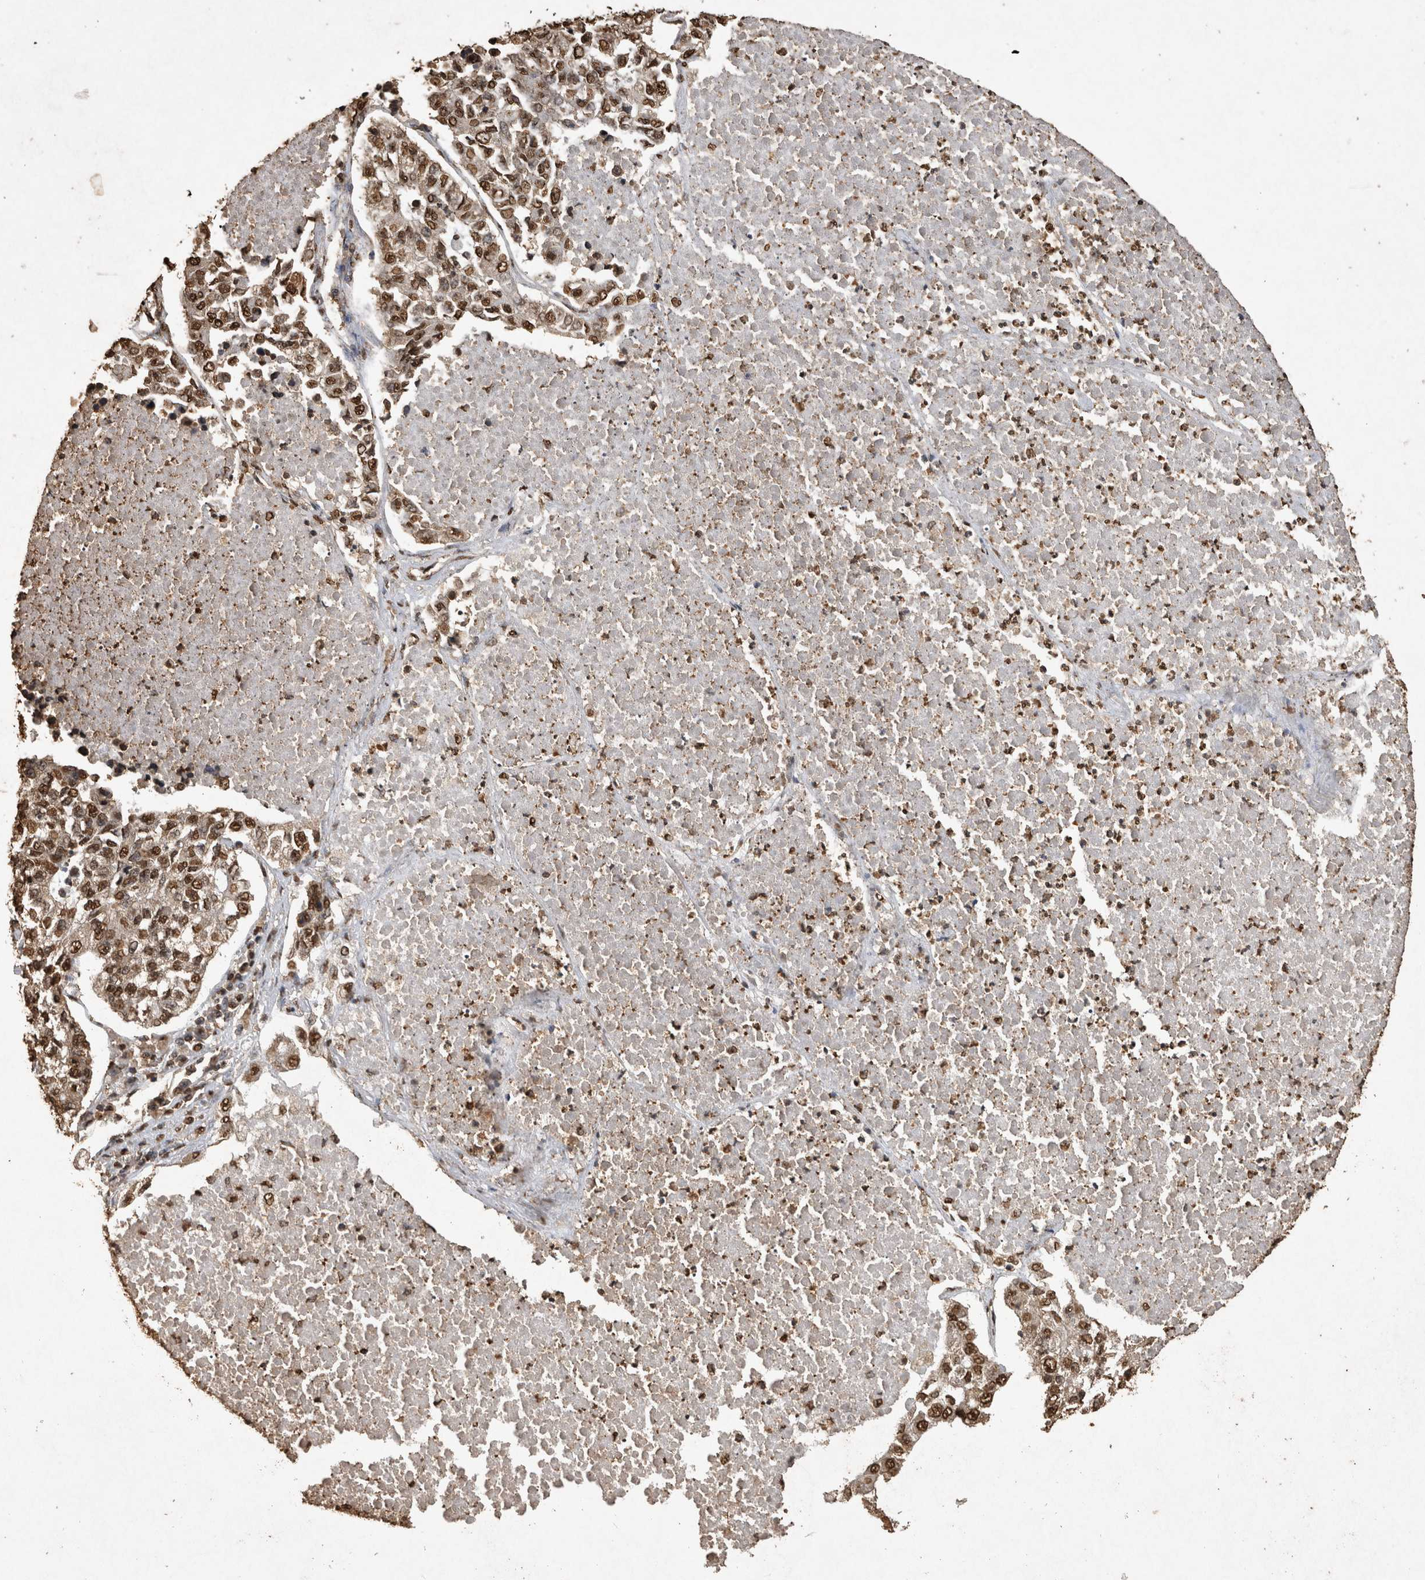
{"staining": {"intensity": "moderate", "quantity": ">75%", "location": "nuclear"}, "tissue": "lung cancer", "cell_type": "Tumor cells", "image_type": "cancer", "snomed": [{"axis": "morphology", "description": "Adenocarcinoma, NOS"}, {"axis": "topography", "description": "Lung"}], "caption": "Immunohistochemical staining of human lung adenocarcinoma demonstrates moderate nuclear protein staining in about >75% of tumor cells. Using DAB (3,3'-diaminobenzidine) (brown) and hematoxylin (blue) stains, captured at high magnification using brightfield microscopy.", "gene": "OAS2", "patient": {"sex": "male", "age": 49}}